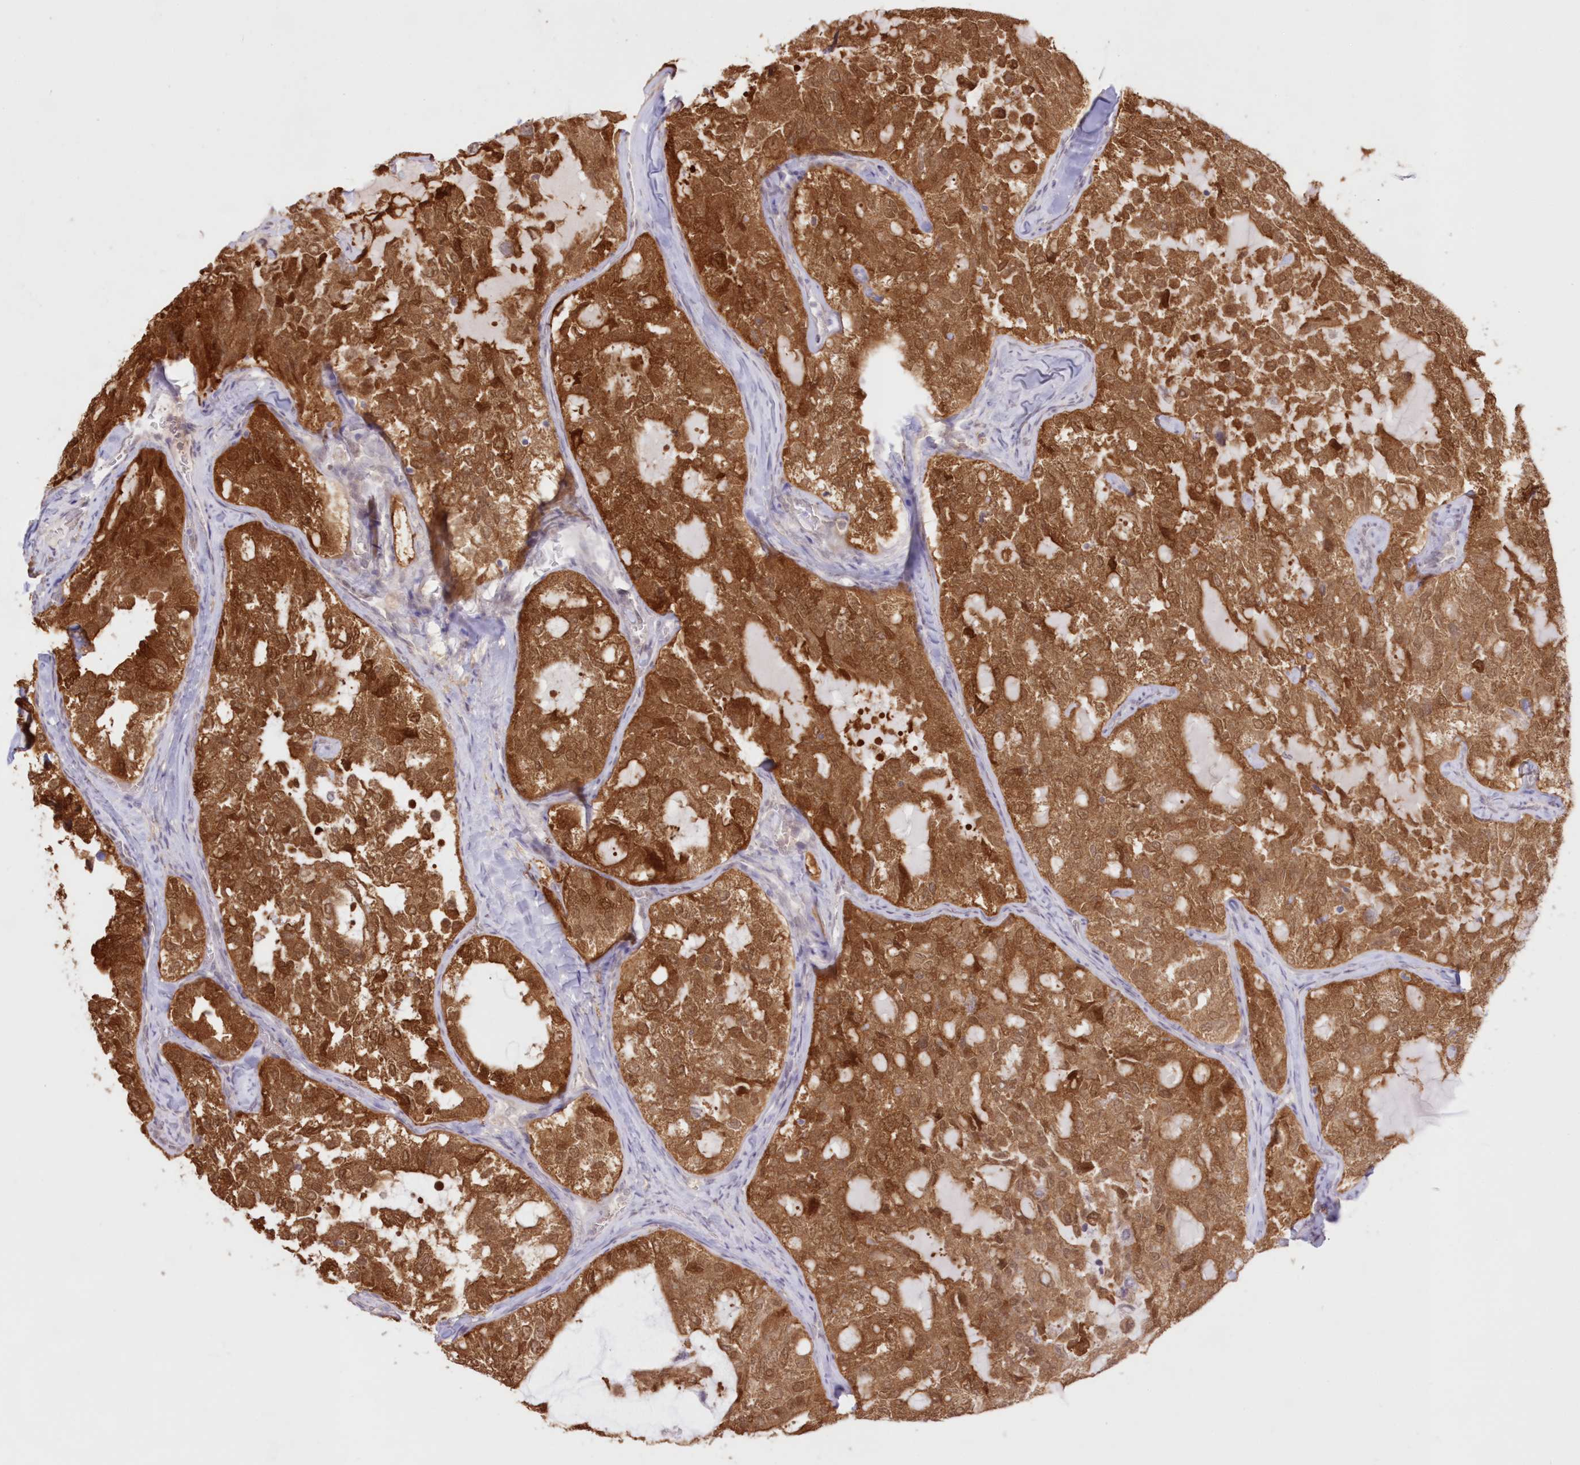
{"staining": {"intensity": "strong", "quantity": ">75%", "location": "cytoplasmic/membranous,nuclear"}, "tissue": "thyroid cancer", "cell_type": "Tumor cells", "image_type": "cancer", "snomed": [{"axis": "morphology", "description": "Follicular adenoma carcinoma, NOS"}, {"axis": "topography", "description": "Thyroid gland"}], "caption": "Immunohistochemistry (IHC) (DAB) staining of human follicular adenoma carcinoma (thyroid) shows strong cytoplasmic/membranous and nuclear protein staining in about >75% of tumor cells.", "gene": "RNPEP", "patient": {"sex": "male", "age": 75}}